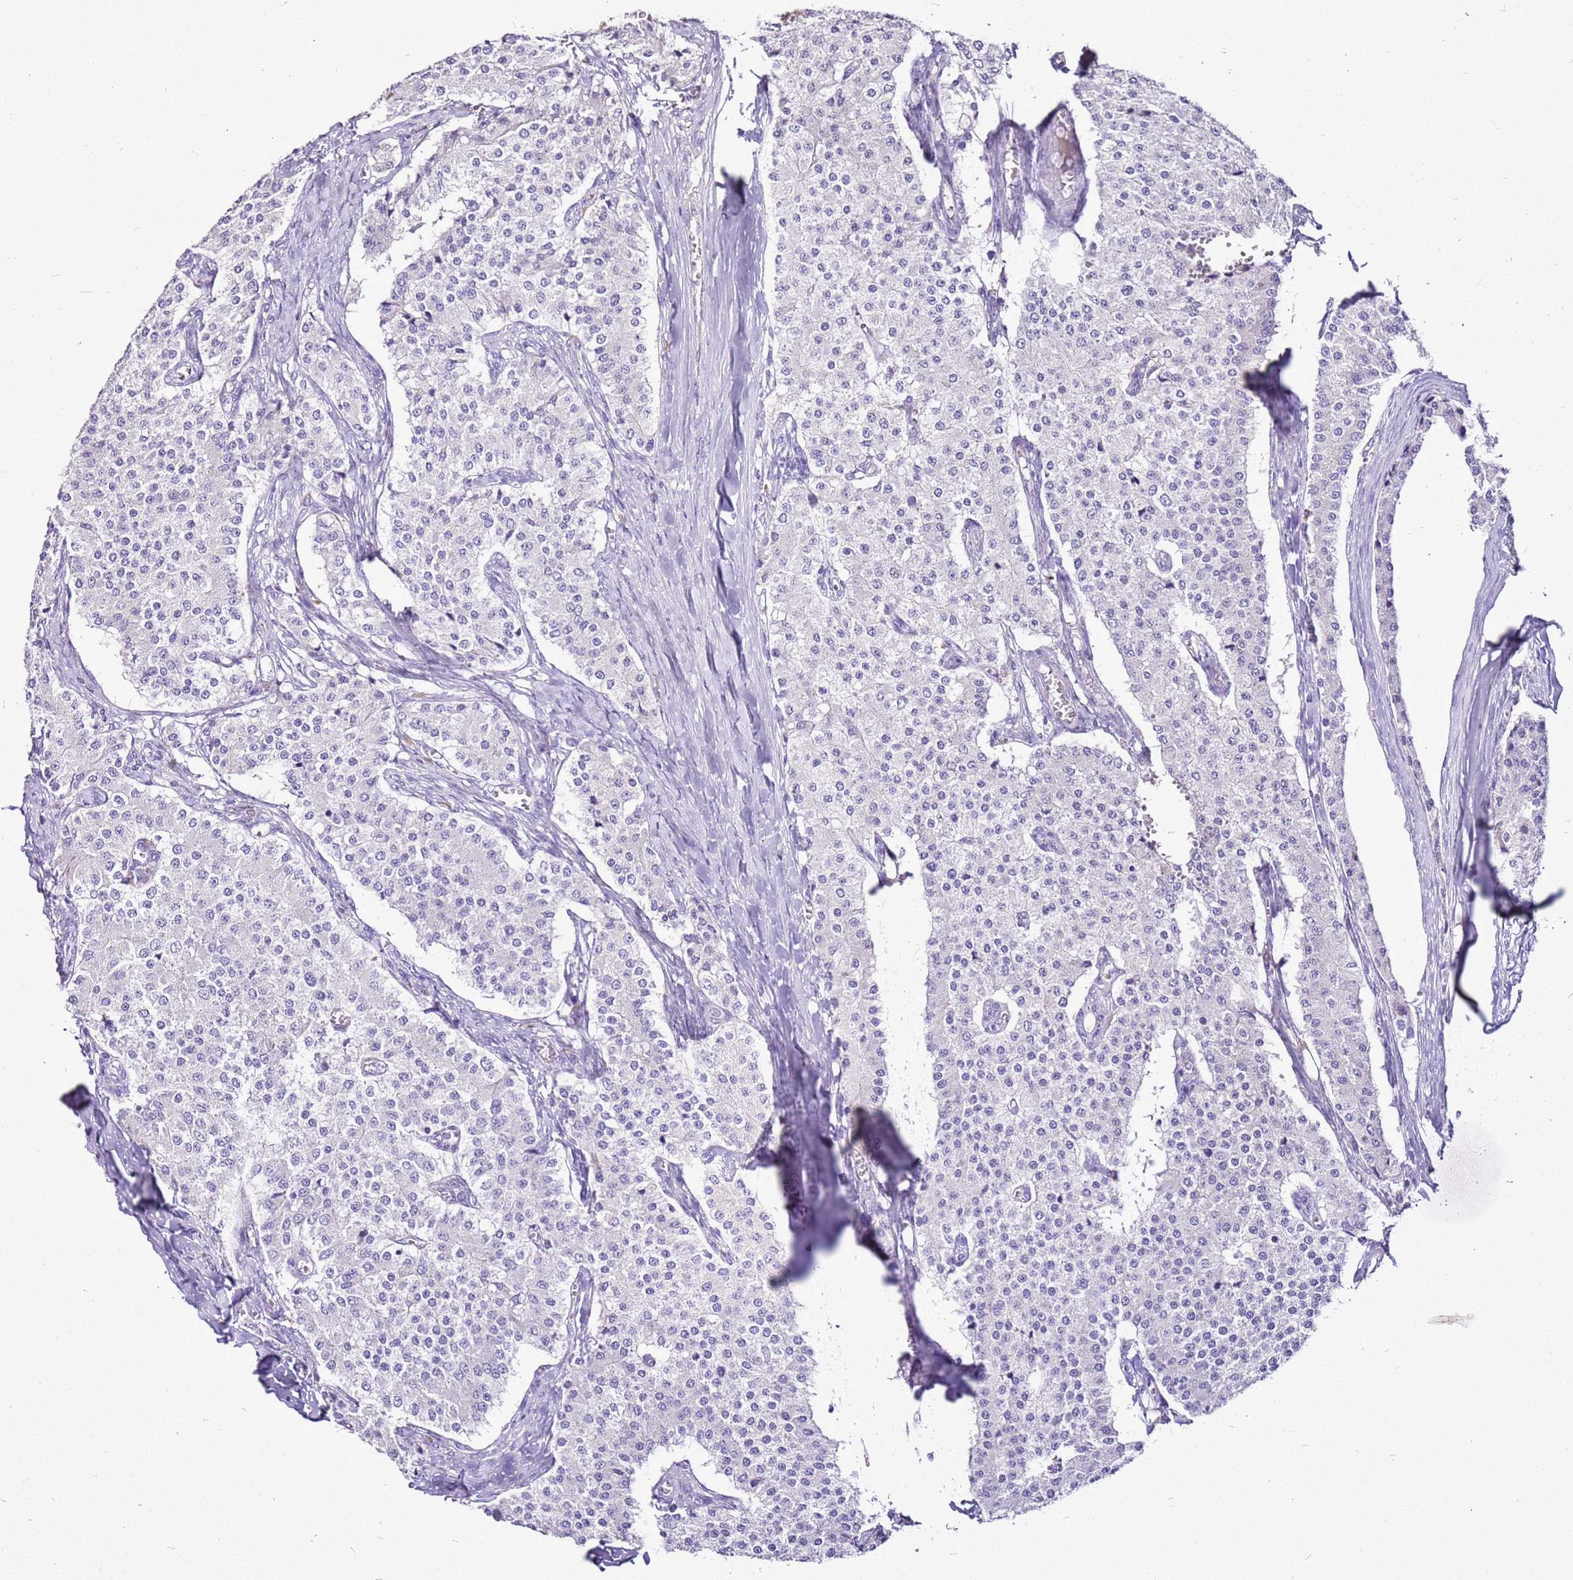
{"staining": {"intensity": "negative", "quantity": "none", "location": "none"}, "tissue": "carcinoid", "cell_type": "Tumor cells", "image_type": "cancer", "snomed": [{"axis": "morphology", "description": "Carcinoid, malignant, NOS"}, {"axis": "topography", "description": "Colon"}], "caption": "This image is of carcinoid (malignant) stained with IHC to label a protein in brown with the nuclei are counter-stained blue. There is no expression in tumor cells.", "gene": "MRPL36", "patient": {"sex": "female", "age": 52}}